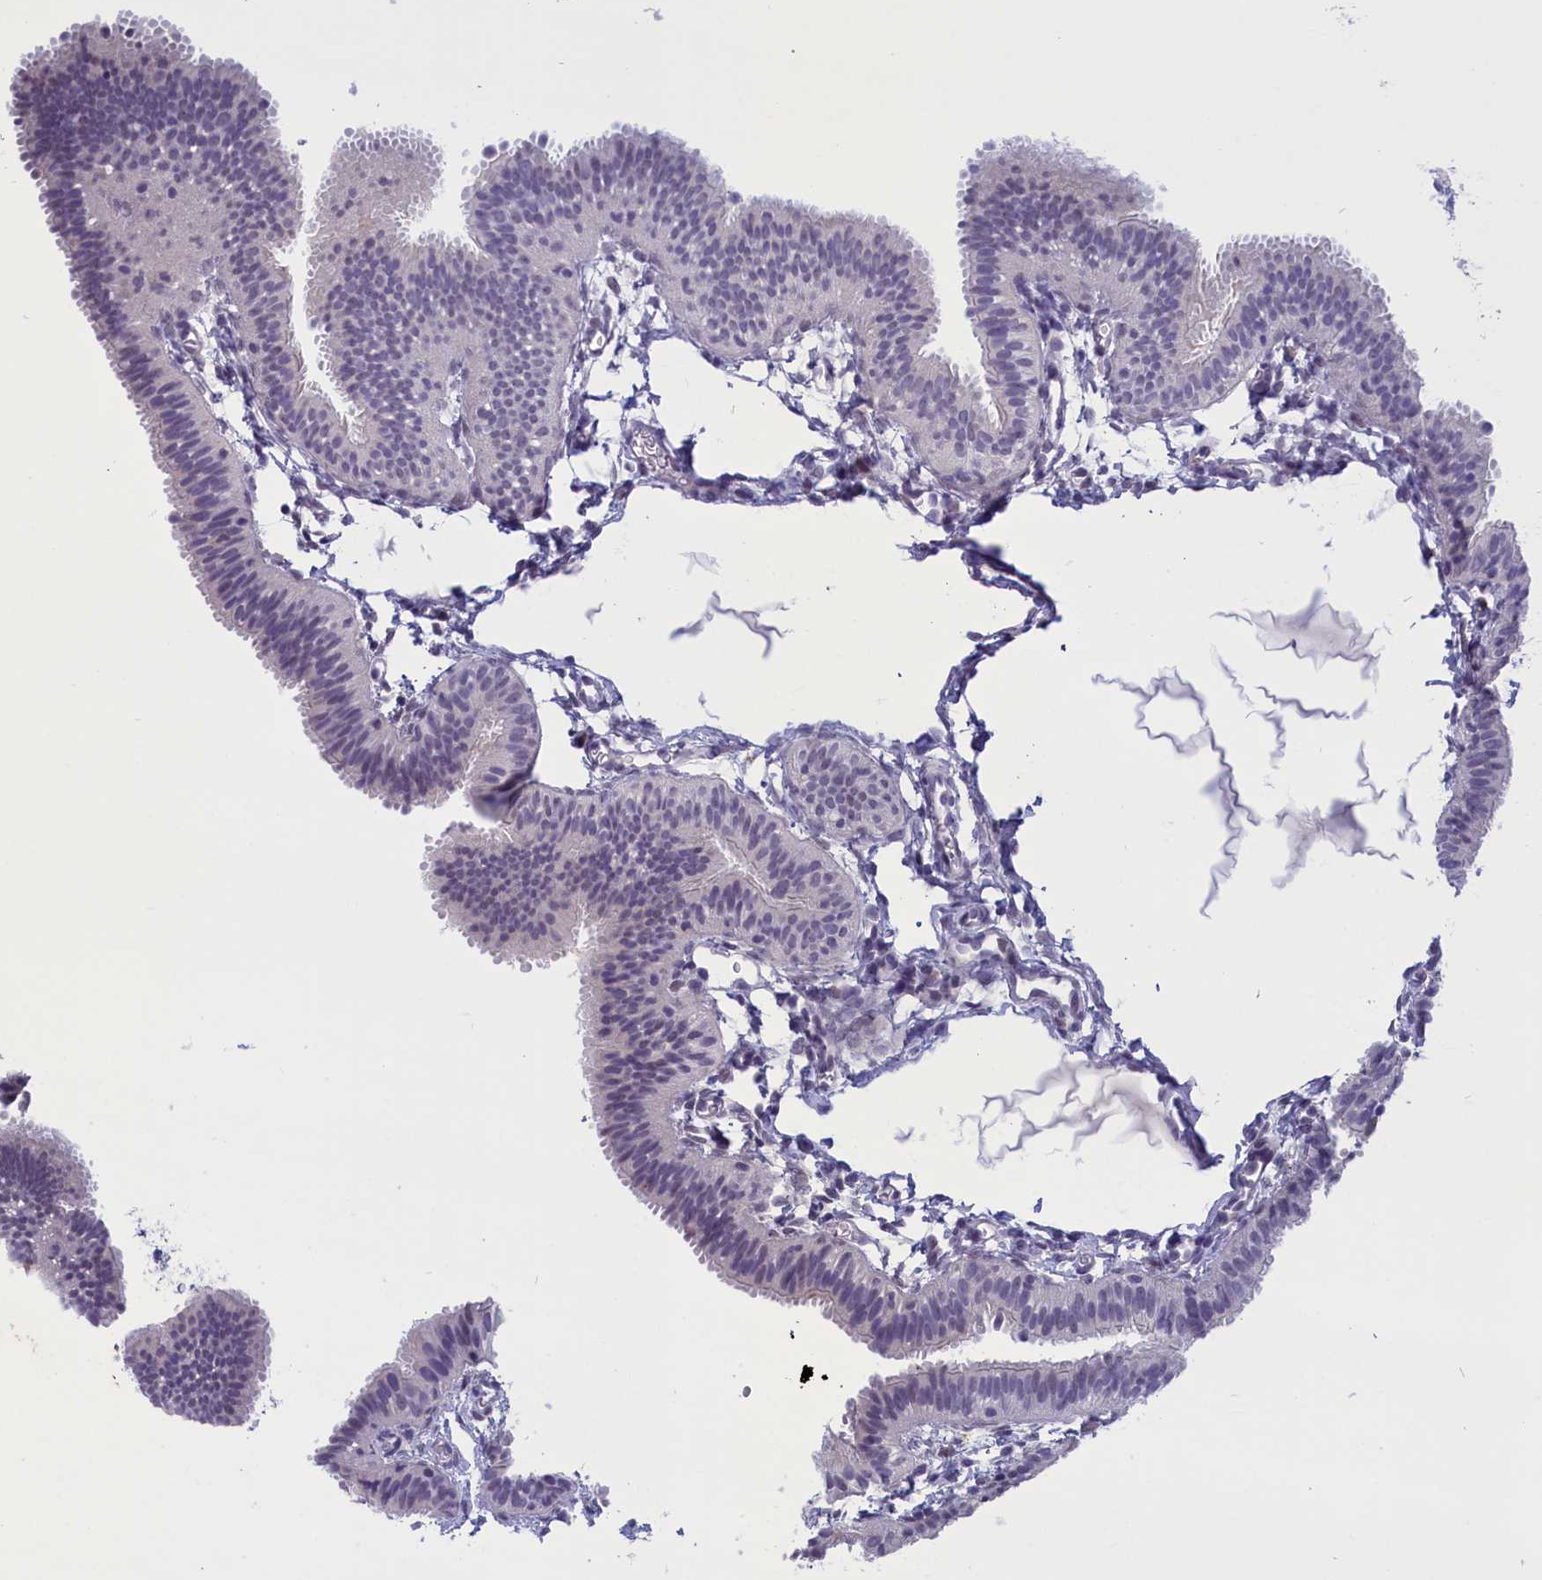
{"staining": {"intensity": "negative", "quantity": "none", "location": "none"}, "tissue": "fallopian tube", "cell_type": "Glandular cells", "image_type": "normal", "snomed": [{"axis": "morphology", "description": "Normal tissue, NOS"}, {"axis": "topography", "description": "Fallopian tube"}], "caption": "Glandular cells are negative for brown protein staining in benign fallopian tube. (Brightfield microscopy of DAB IHC at high magnification).", "gene": "ELOA2", "patient": {"sex": "female", "age": 35}}